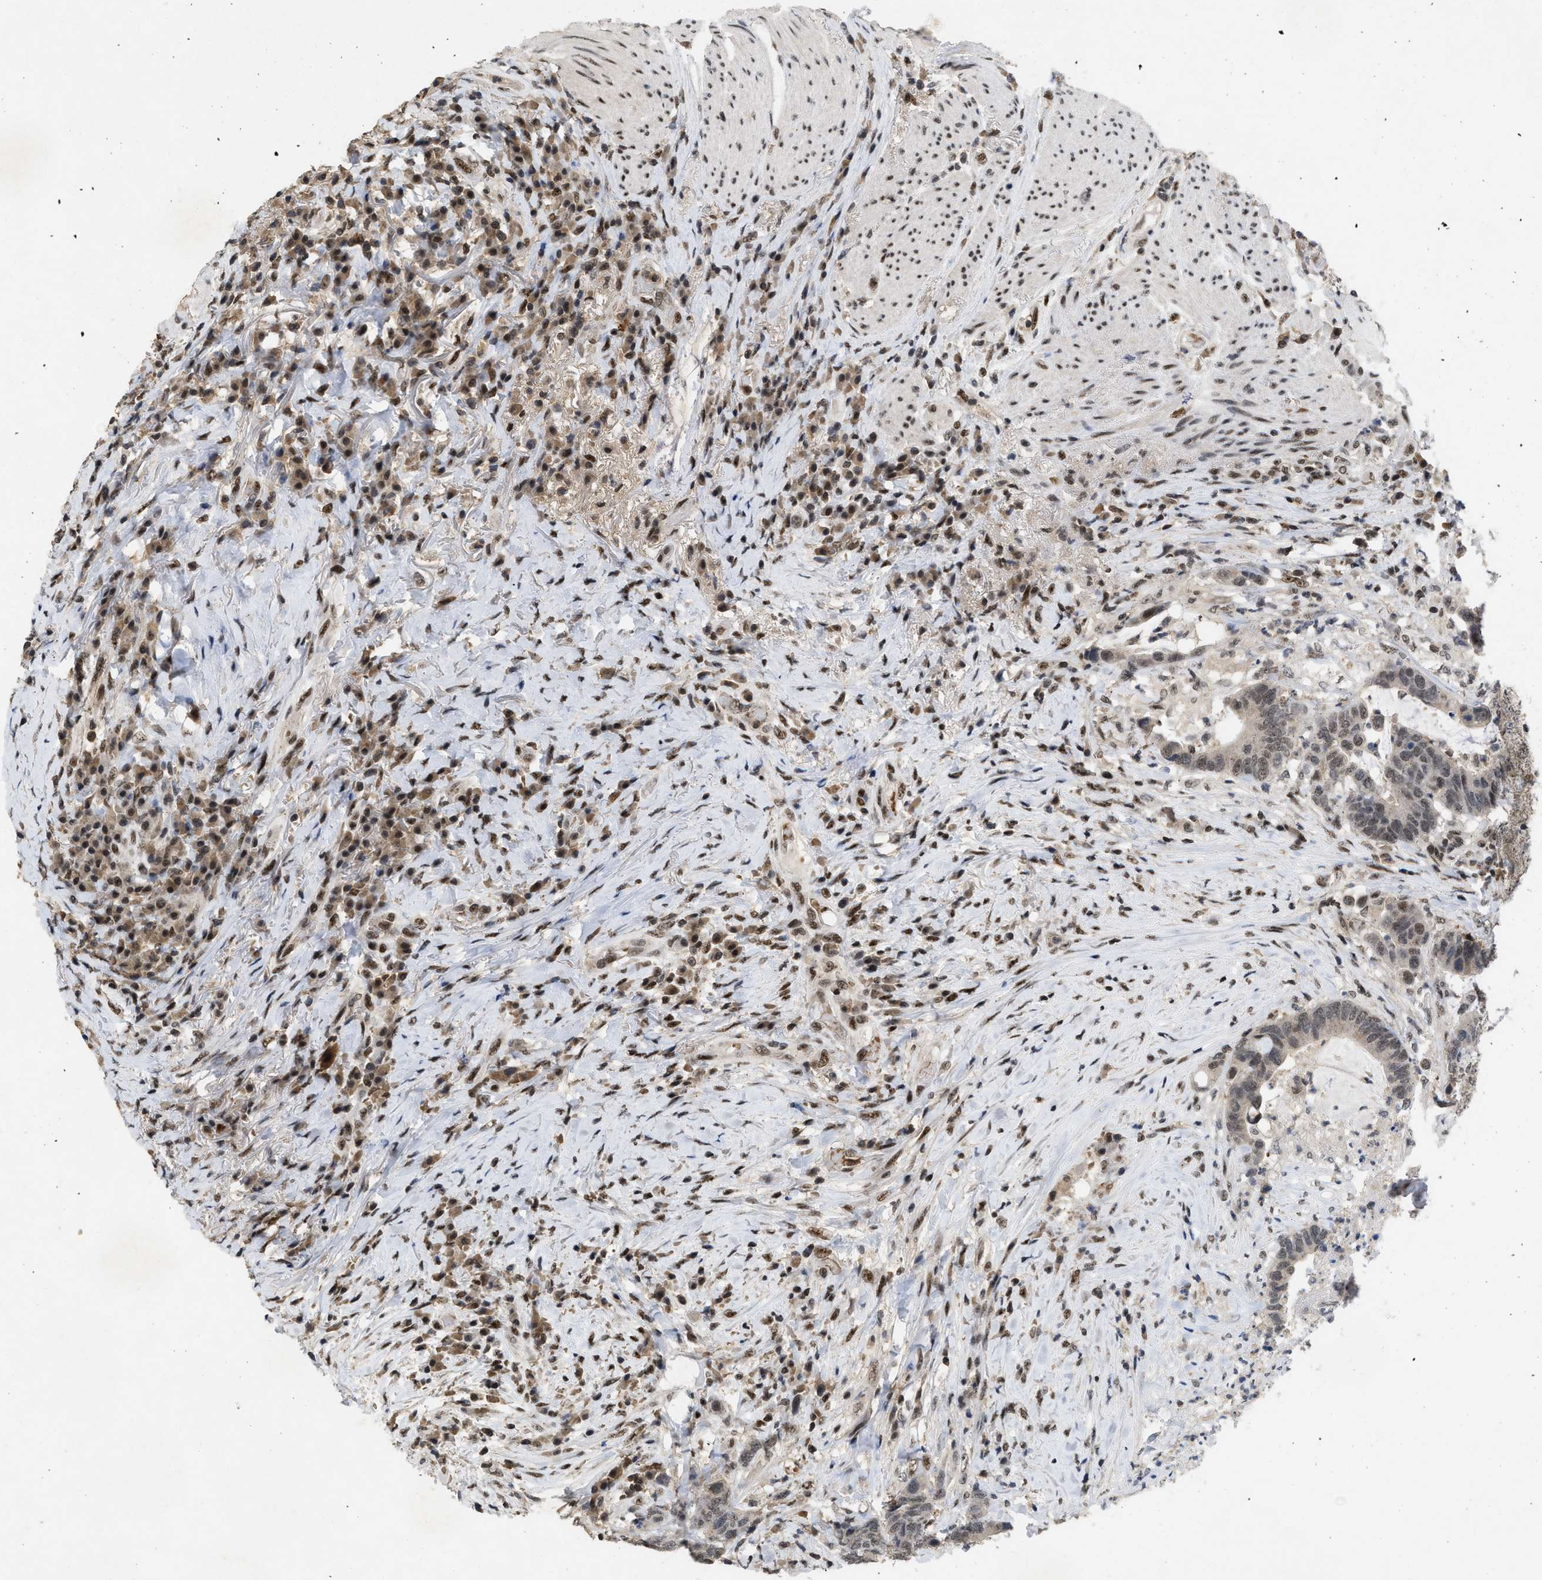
{"staining": {"intensity": "moderate", "quantity": "25%-75%", "location": "nuclear"}, "tissue": "colorectal cancer", "cell_type": "Tumor cells", "image_type": "cancer", "snomed": [{"axis": "morphology", "description": "Adenocarcinoma, NOS"}, {"axis": "topography", "description": "Rectum"}], "caption": "A medium amount of moderate nuclear positivity is present in about 25%-75% of tumor cells in colorectal cancer tissue.", "gene": "ZNF346", "patient": {"sex": "female", "age": 89}}